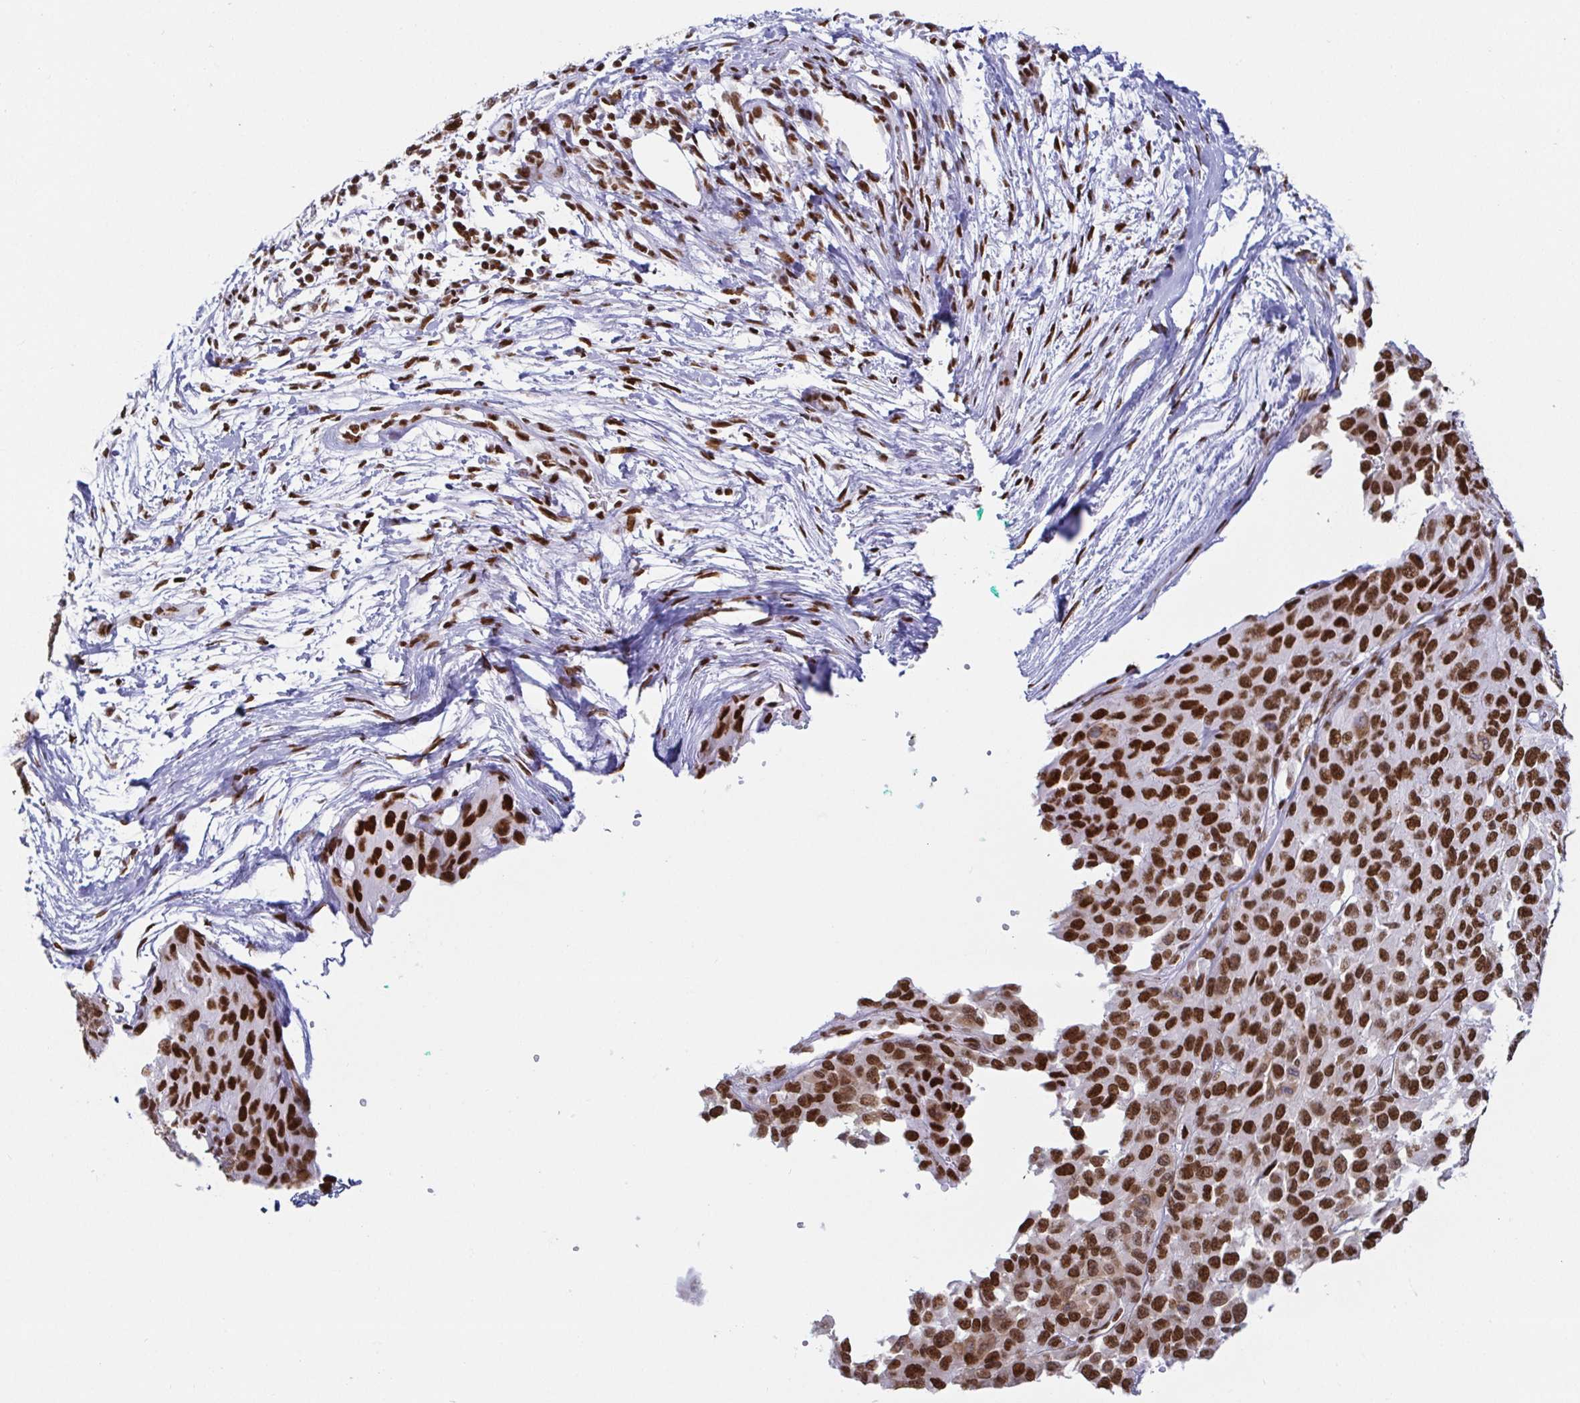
{"staining": {"intensity": "strong", "quantity": ">75%", "location": "nuclear"}, "tissue": "melanoma", "cell_type": "Tumor cells", "image_type": "cancer", "snomed": [{"axis": "morphology", "description": "Malignant melanoma, NOS"}, {"axis": "topography", "description": "Skin"}], "caption": "This is an image of immunohistochemistry (IHC) staining of melanoma, which shows strong positivity in the nuclear of tumor cells.", "gene": "EWSR1", "patient": {"sex": "male", "age": 62}}